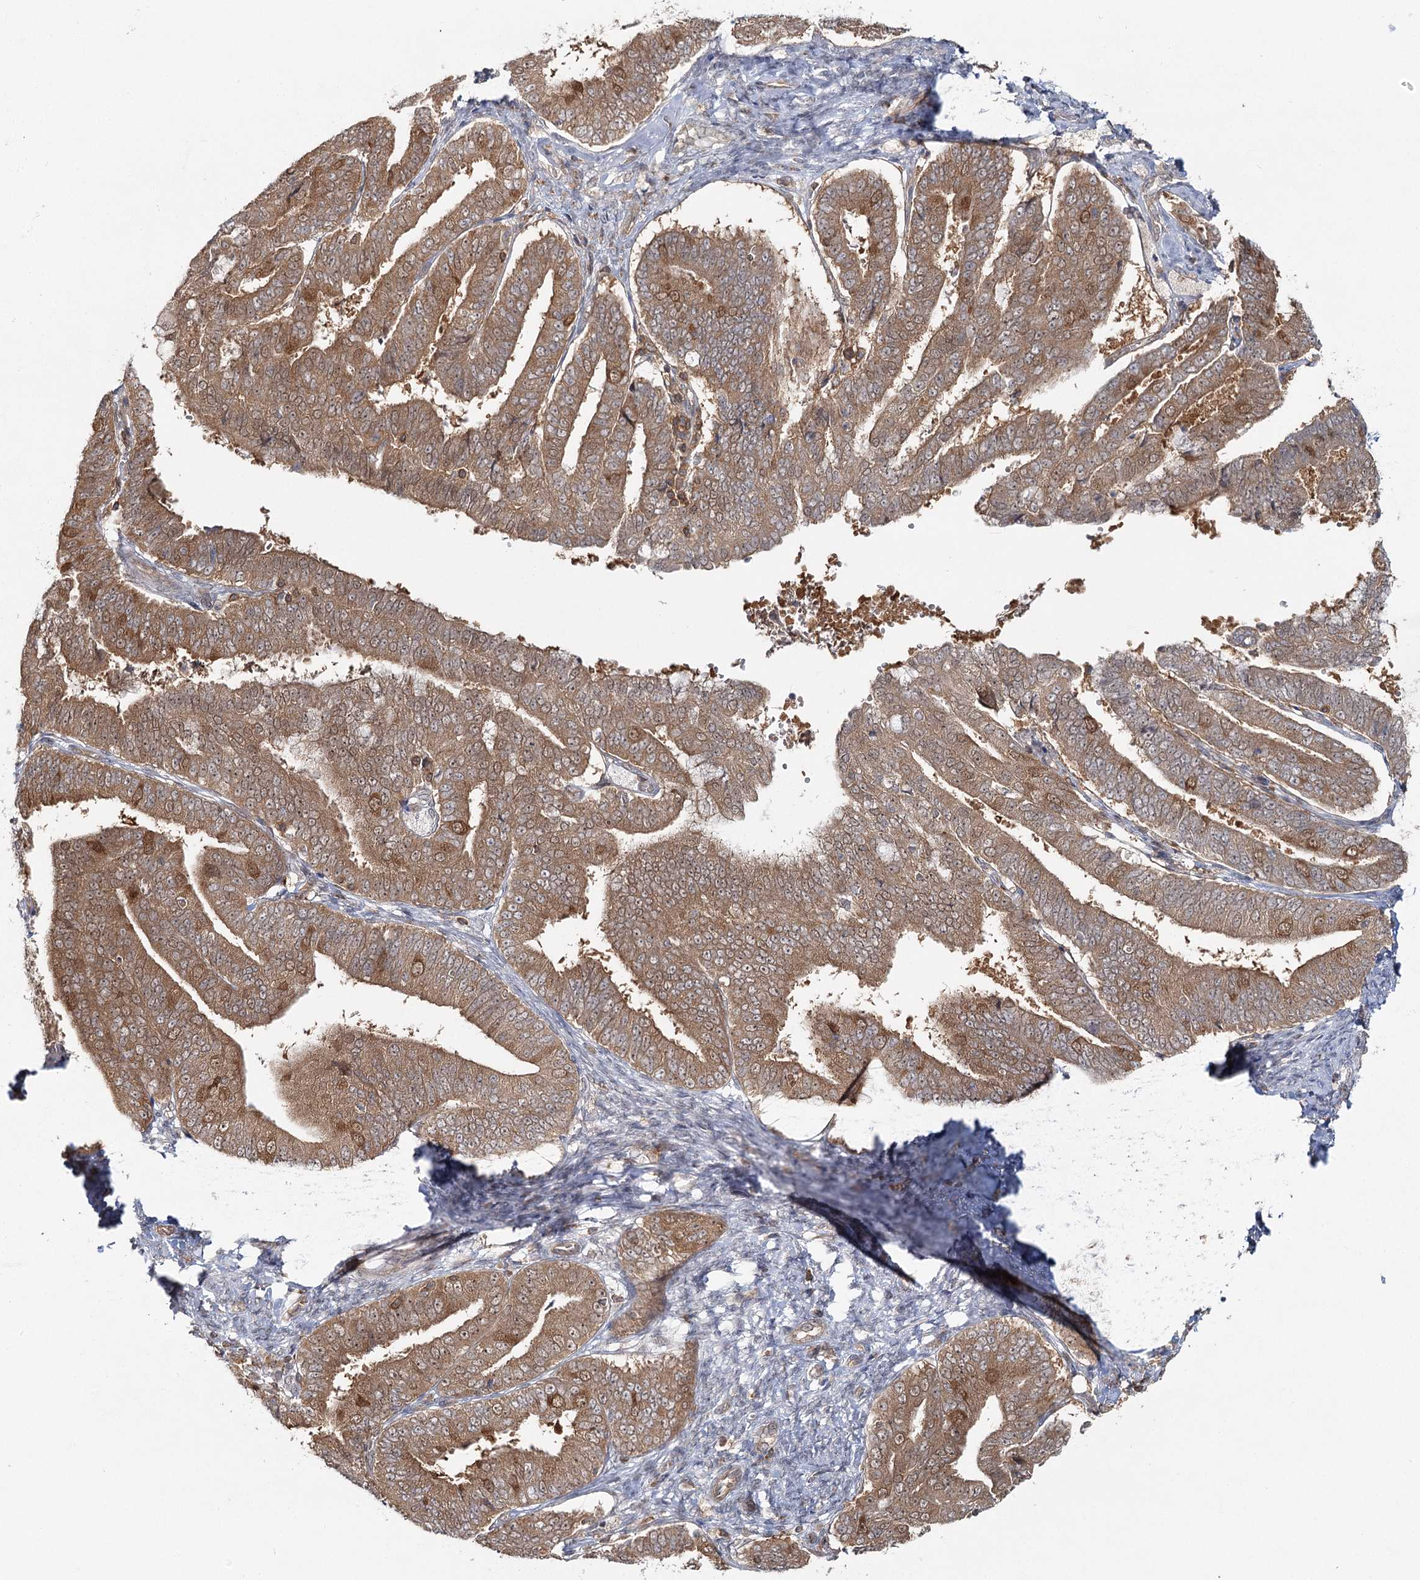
{"staining": {"intensity": "moderate", "quantity": ">75%", "location": "cytoplasmic/membranous"}, "tissue": "endometrial cancer", "cell_type": "Tumor cells", "image_type": "cancer", "snomed": [{"axis": "morphology", "description": "Adenocarcinoma, NOS"}, {"axis": "topography", "description": "Endometrium"}], "caption": "Endometrial cancer was stained to show a protein in brown. There is medium levels of moderate cytoplasmic/membranous staining in approximately >75% of tumor cells. The staining was performed using DAB (3,3'-diaminobenzidine) to visualize the protein expression in brown, while the nuclei were stained in blue with hematoxylin (Magnification: 20x).", "gene": "FAM120B", "patient": {"sex": "female", "age": 63}}